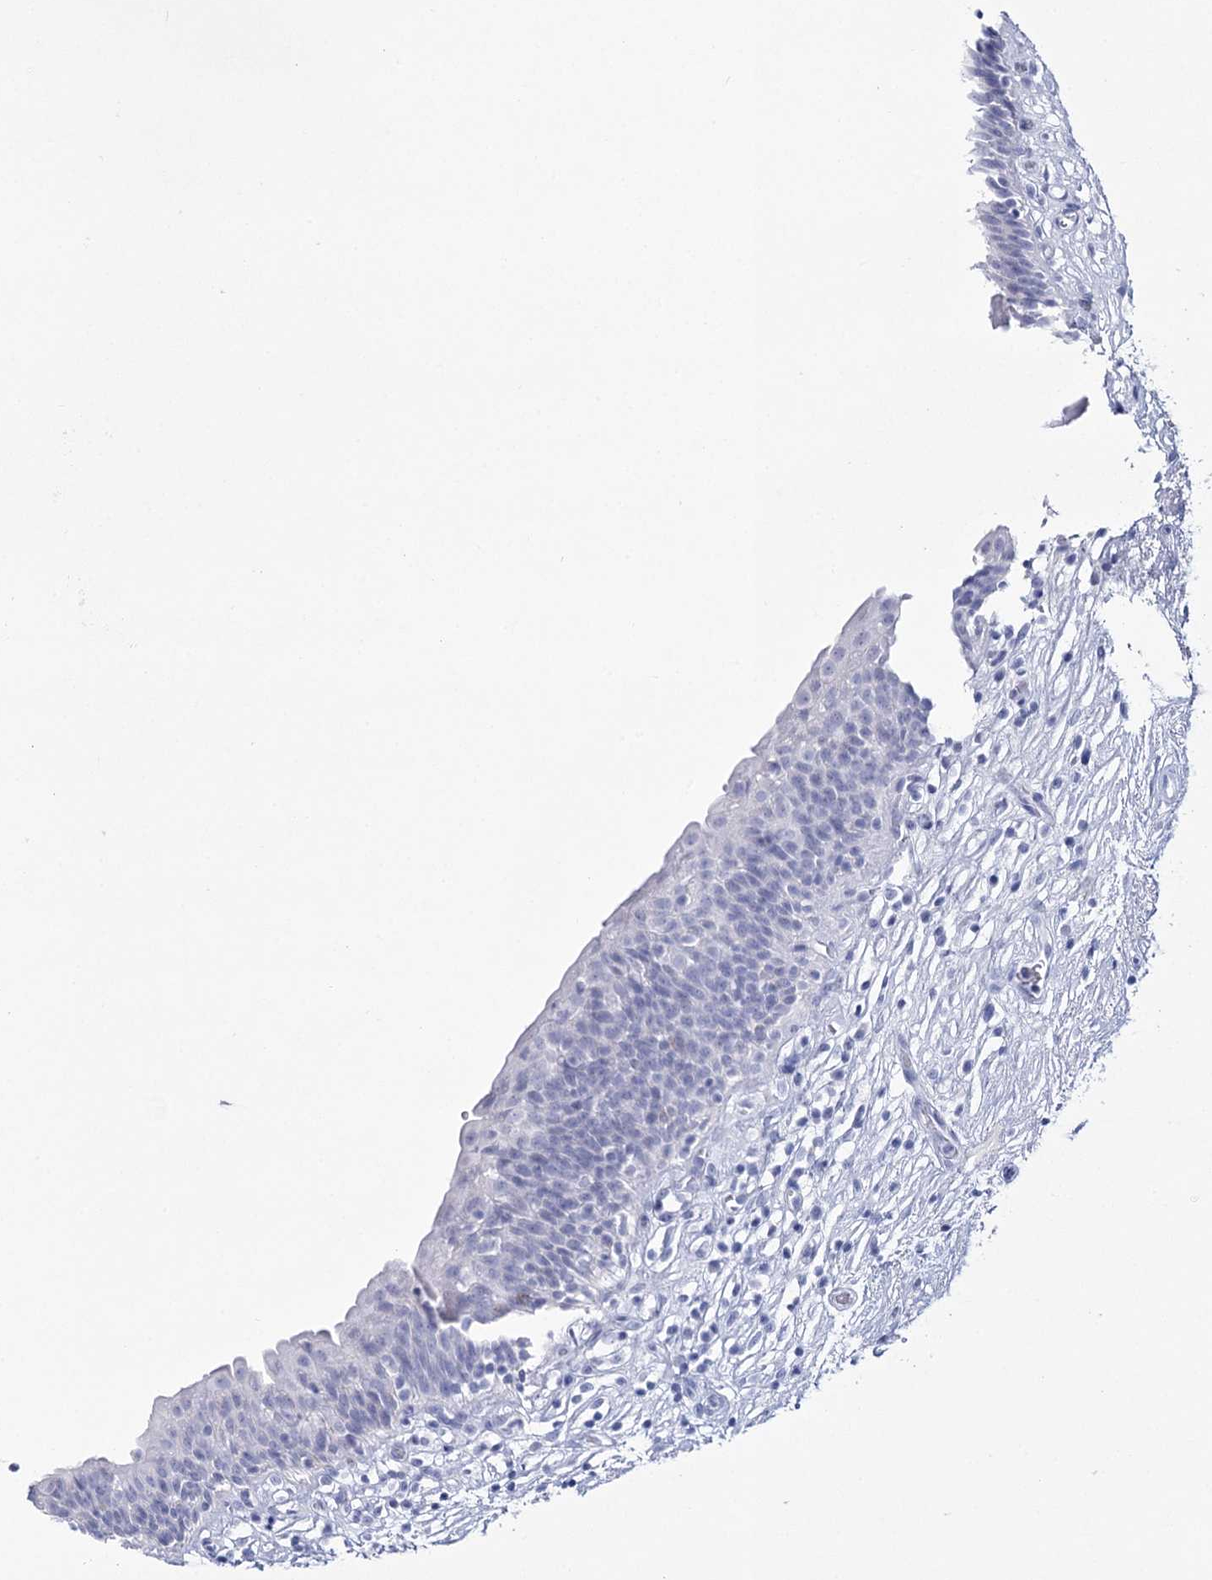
{"staining": {"intensity": "negative", "quantity": "none", "location": "none"}, "tissue": "urinary bladder", "cell_type": "Urothelial cells", "image_type": "normal", "snomed": [{"axis": "morphology", "description": "Normal tissue, NOS"}, {"axis": "topography", "description": "Urinary bladder"}], "caption": "Urothelial cells are negative for brown protein staining in benign urinary bladder. (Brightfield microscopy of DAB IHC at high magnification).", "gene": "RNF186", "patient": {"sex": "male", "age": 83}}